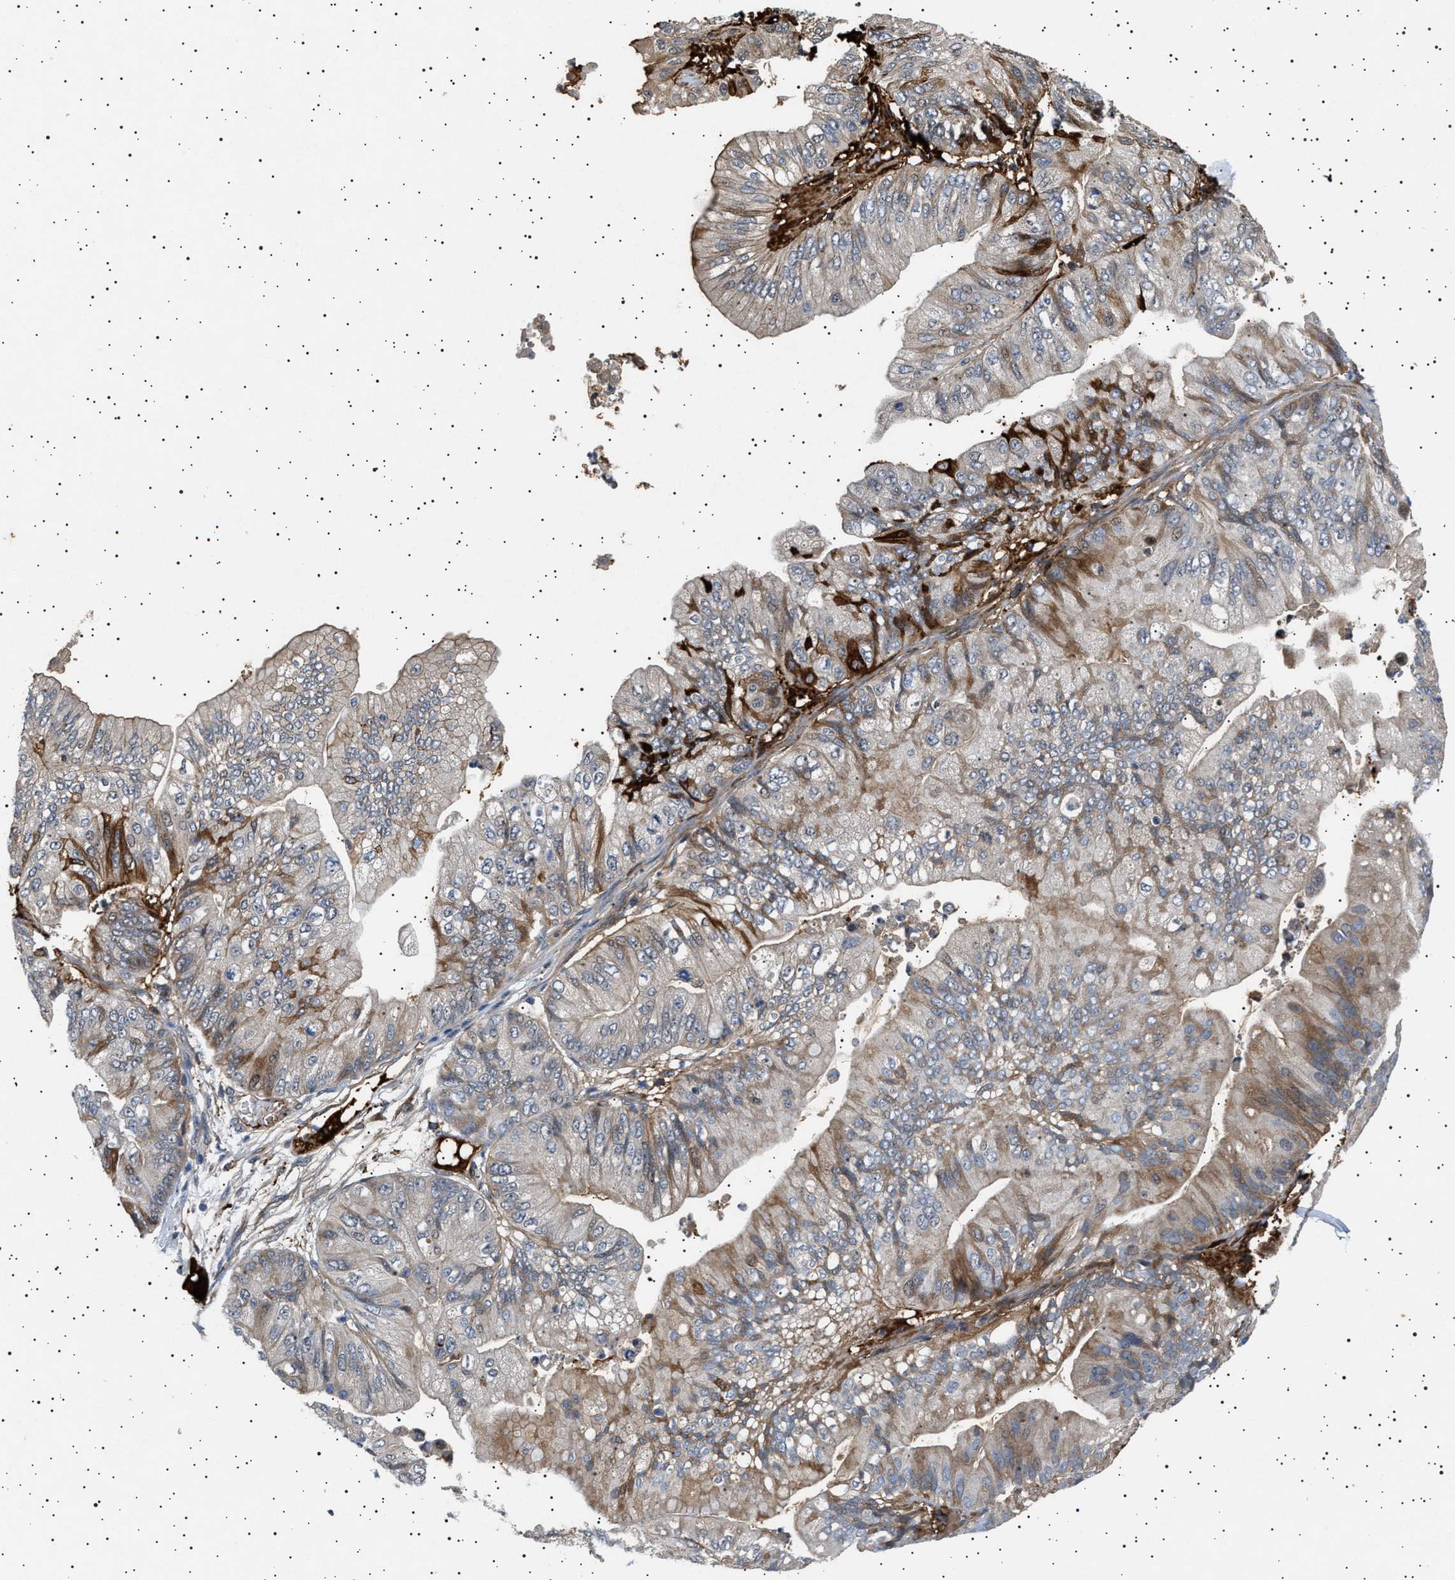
{"staining": {"intensity": "weak", "quantity": "25%-75%", "location": "cytoplasmic/membranous"}, "tissue": "ovarian cancer", "cell_type": "Tumor cells", "image_type": "cancer", "snomed": [{"axis": "morphology", "description": "Cystadenocarcinoma, mucinous, NOS"}, {"axis": "topography", "description": "Ovary"}], "caption": "Protein expression analysis of human ovarian cancer (mucinous cystadenocarcinoma) reveals weak cytoplasmic/membranous staining in approximately 25%-75% of tumor cells.", "gene": "FICD", "patient": {"sex": "female", "age": 61}}